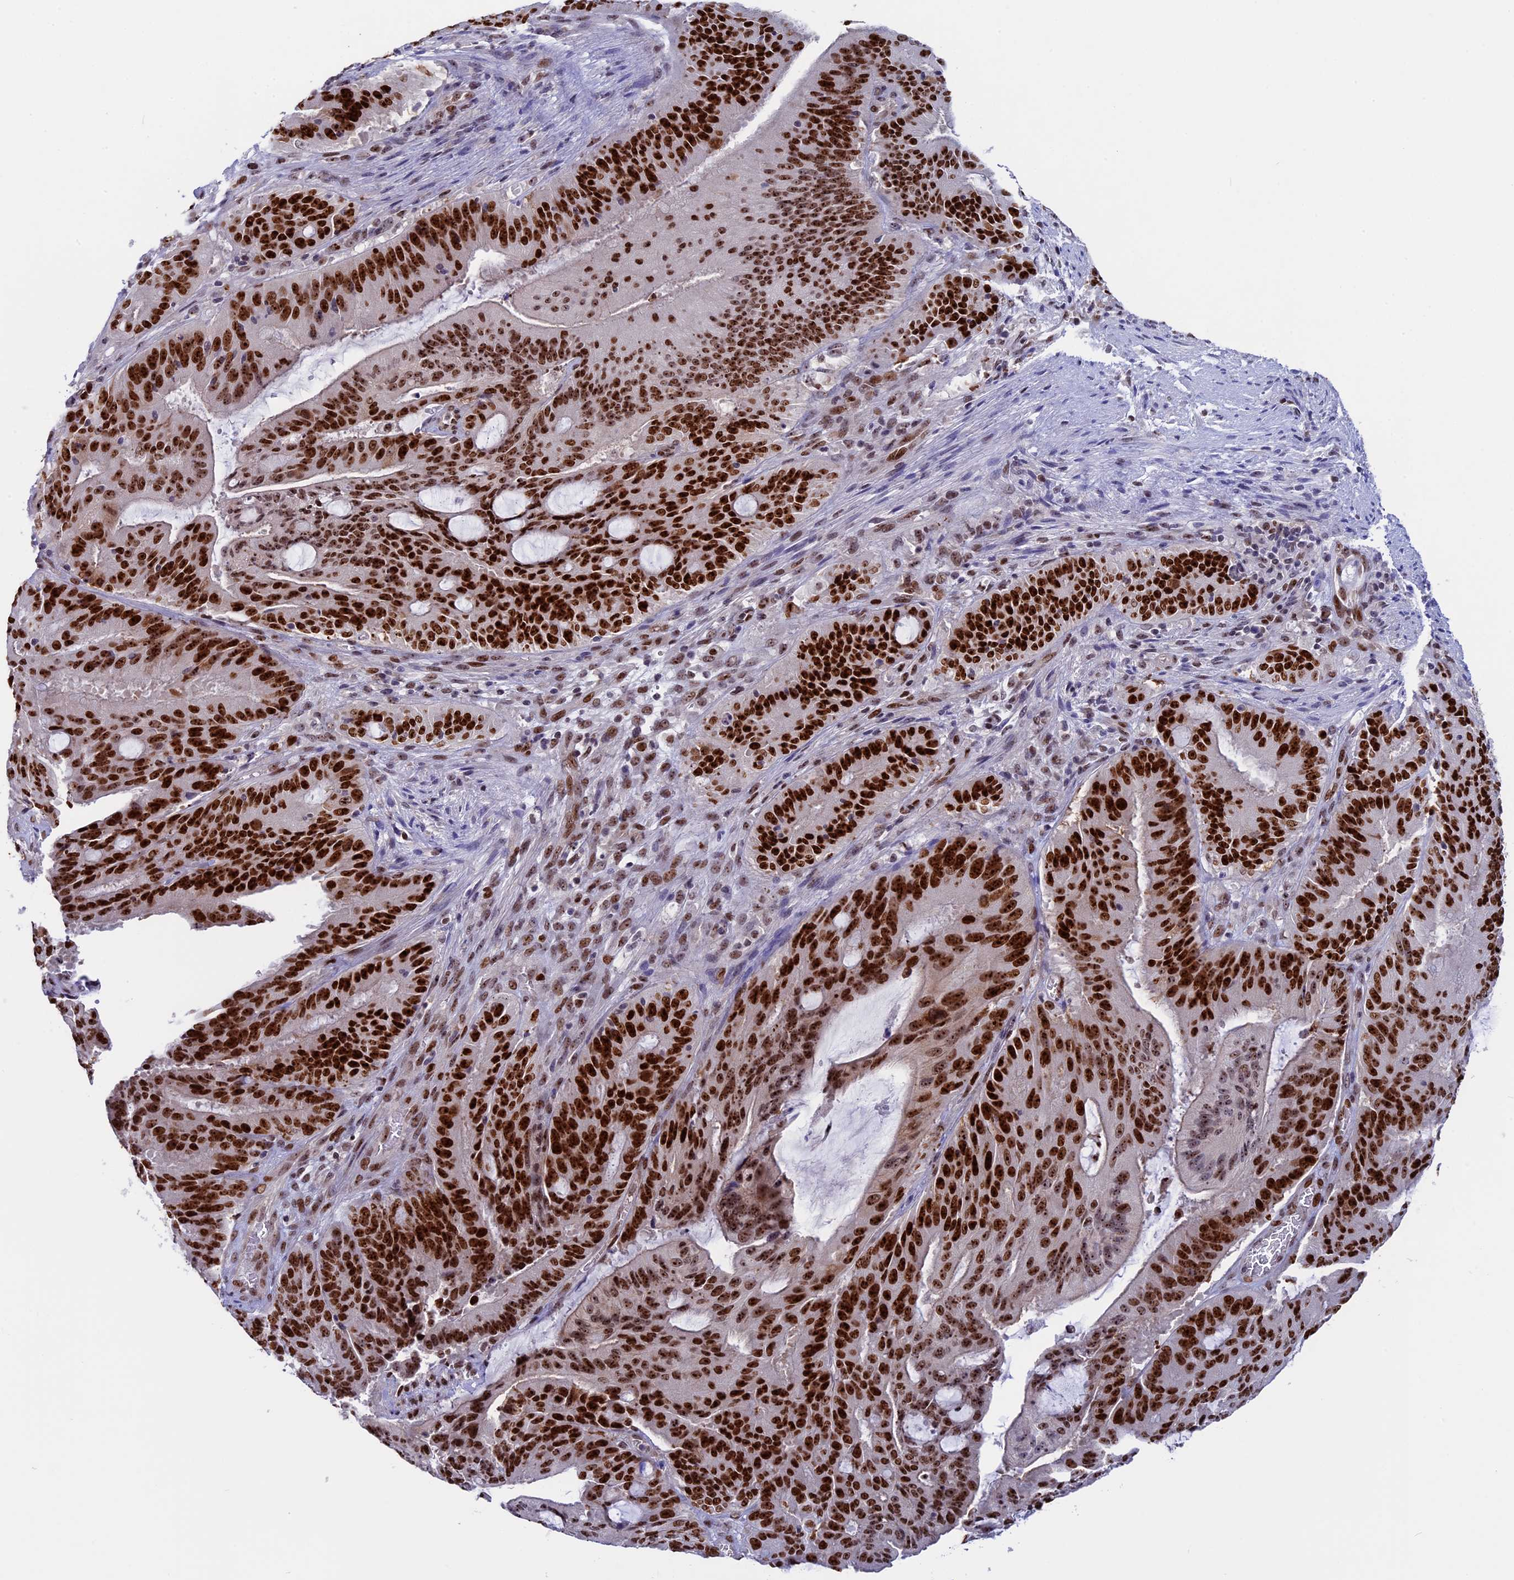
{"staining": {"intensity": "strong", "quantity": ">75%", "location": "nuclear"}, "tissue": "liver cancer", "cell_type": "Tumor cells", "image_type": "cancer", "snomed": [{"axis": "morphology", "description": "Normal tissue, NOS"}, {"axis": "morphology", "description": "Cholangiocarcinoma"}, {"axis": "topography", "description": "Liver"}, {"axis": "topography", "description": "Peripheral nerve tissue"}], "caption": "Immunohistochemistry of human liver cholangiocarcinoma exhibits high levels of strong nuclear positivity in approximately >75% of tumor cells. Nuclei are stained in blue.", "gene": "CCDC86", "patient": {"sex": "female", "age": 73}}